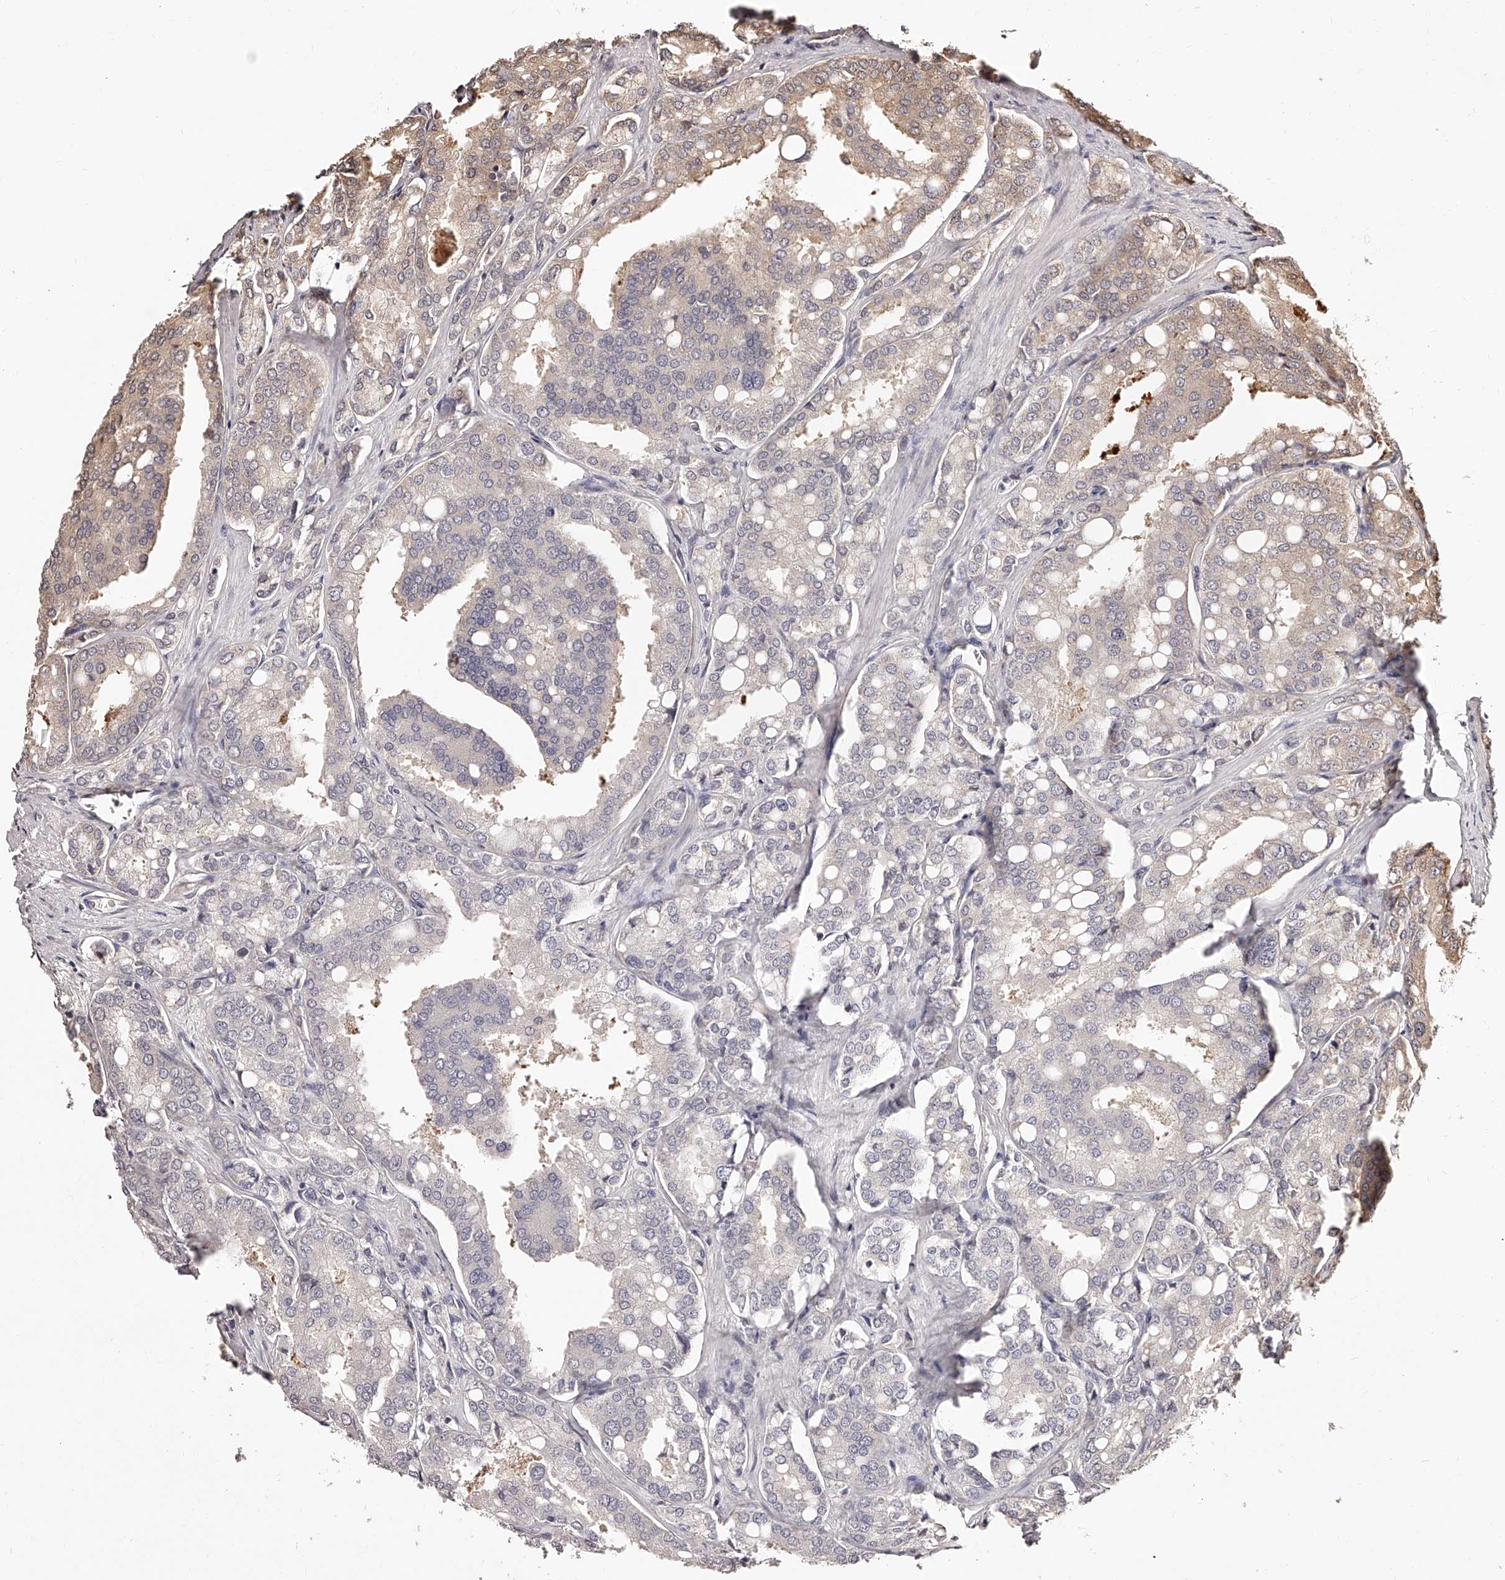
{"staining": {"intensity": "weak", "quantity": "<25%", "location": "cytoplasmic/membranous"}, "tissue": "prostate cancer", "cell_type": "Tumor cells", "image_type": "cancer", "snomed": [{"axis": "morphology", "description": "Adenocarcinoma, High grade"}, {"axis": "topography", "description": "Prostate"}], "caption": "An immunohistochemistry image of high-grade adenocarcinoma (prostate) is shown. There is no staining in tumor cells of high-grade adenocarcinoma (prostate).", "gene": "ZNF582", "patient": {"sex": "male", "age": 50}}